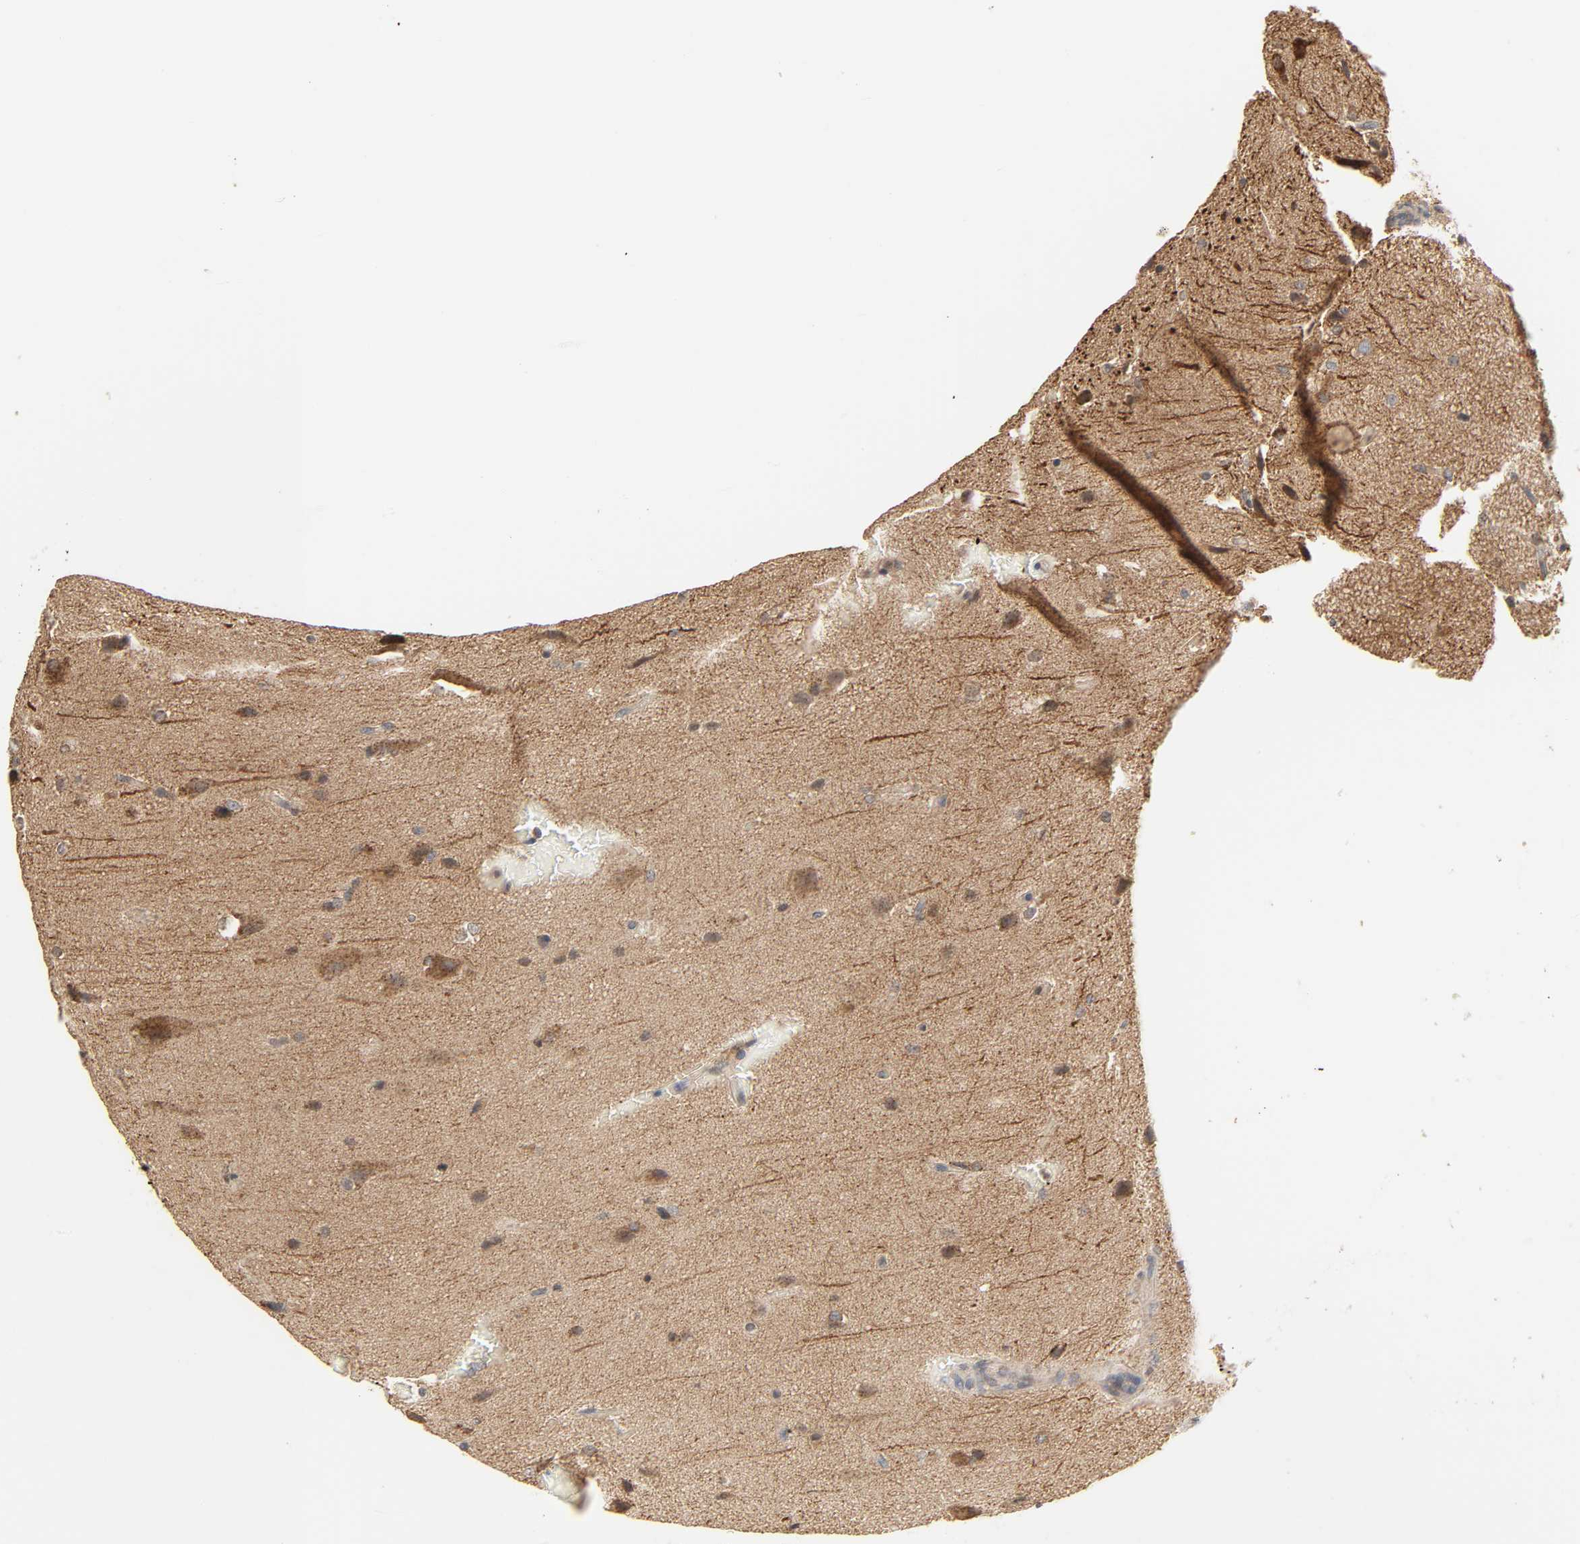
{"staining": {"intensity": "moderate", "quantity": "25%-75%", "location": "cytoplasmic/membranous"}, "tissue": "glioma", "cell_type": "Tumor cells", "image_type": "cancer", "snomed": [{"axis": "morphology", "description": "Glioma, malignant, Low grade"}, {"axis": "topography", "description": "Cerebral cortex"}], "caption": "An immunohistochemistry (IHC) micrograph of tumor tissue is shown. Protein staining in brown highlights moderate cytoplasmic/membranous positivity in glioma within tumor cells.", "gene": "CLEC4E", "patient": {"sex": "female", "age": 47}}